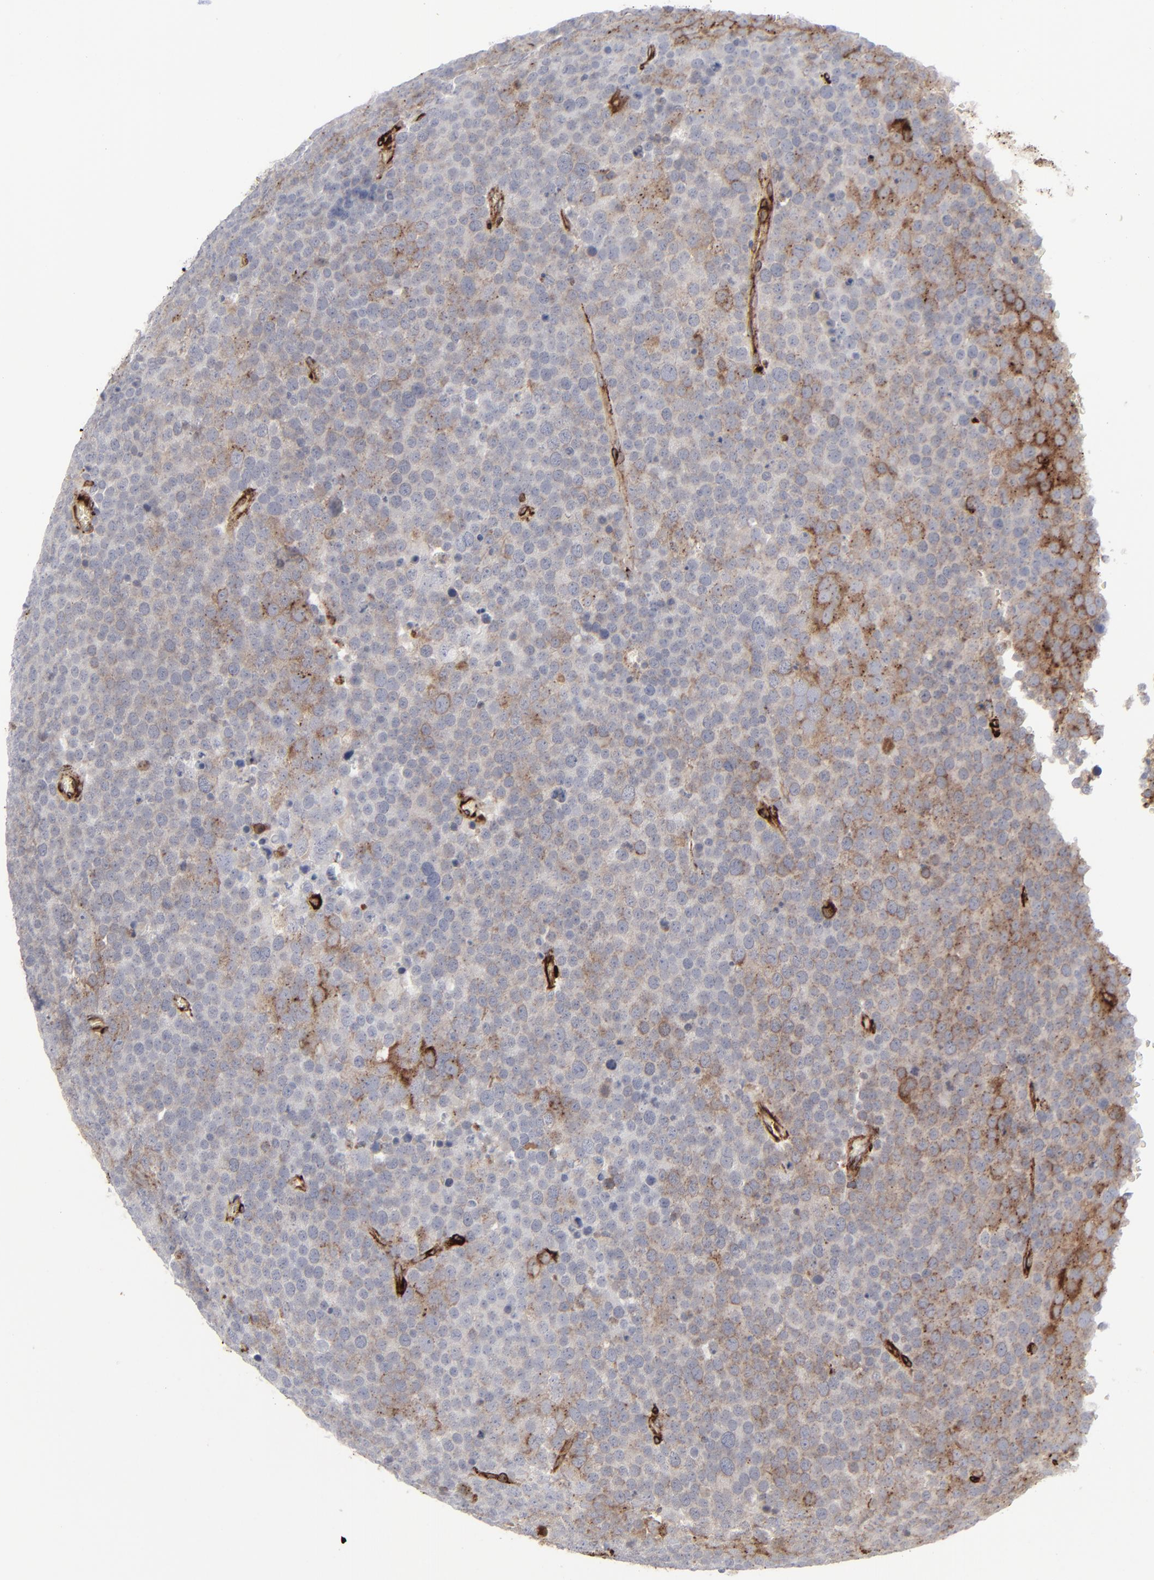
{"staining": {"intensity": "weak", "quantity": "25%-75%", "location": "cytoplasmic/membranous"}, "tissue": "testis cancer", "cell_type": "Tumor cells", "image_type": "cancer", "snomed": [{"axis": "morphology", "description": "Seminoma, NOS"}, {"axis": "topography", "description": "Testis"}], "caption": "Tumor cells reveal low levels of weak cytoplasmic/membranous positivity in about 25%-75% of cells in human testis cancer (seminoma).", "gene": "SPARC", "patient": {"sex": "male", "age": 71}}